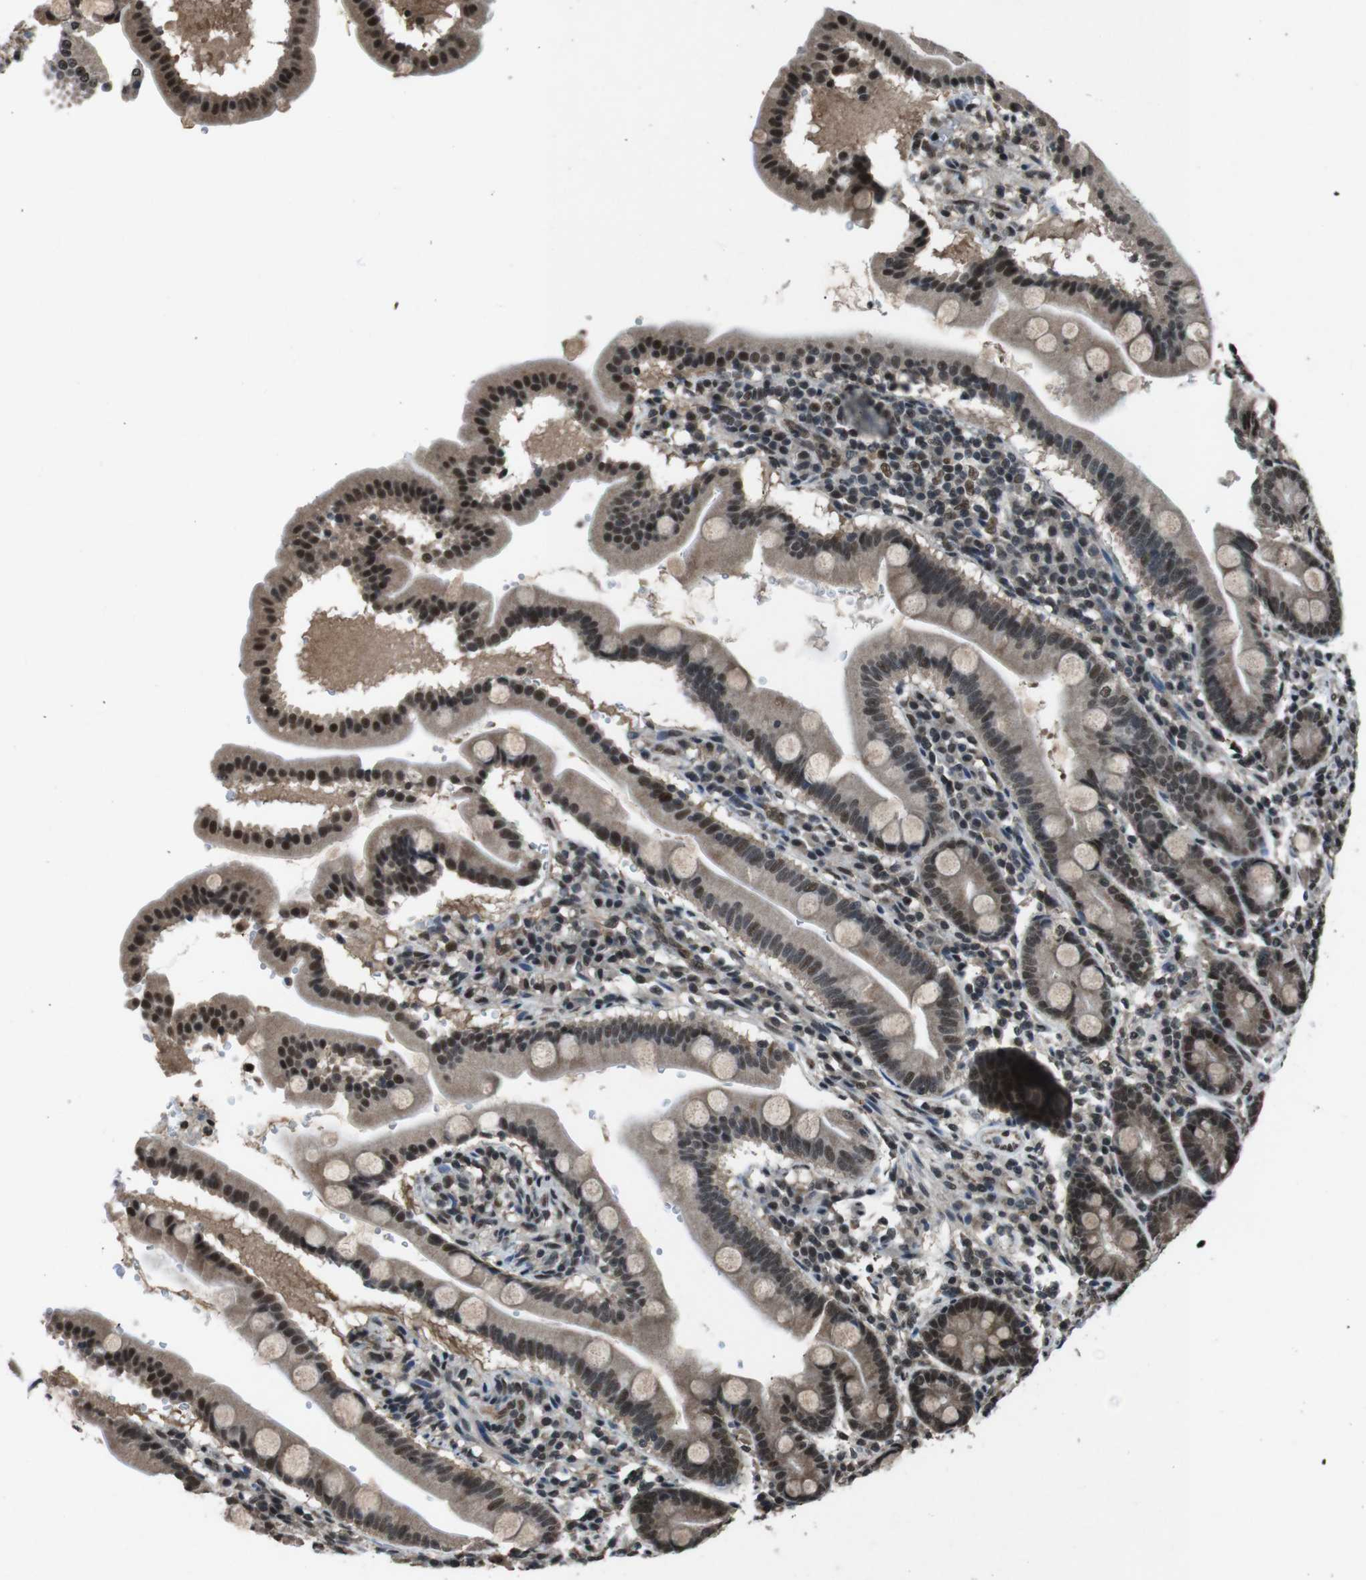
{"staining": {"intensity": "strong", "quantity": ">75%", "location": "cytoplasmic/membranous,nuclear"}, "tissue": "duodenum", "cell_type": "Glandular cells", "image_type": "normal", "snomed": [{"axis": "morphology", "description": "Normal tissue, NOS"}, {"axis": "topography", "description": "Duodenum"}], "caption": "Protein analysis of benign duodenum demonstrates strong cytoplasmic/membranous,nuclear staining in approximately >75% of glandular cells. The staining is performed using DAB (3,3'-diaminobenzidine) brown chromogen to label protein expression. The nuclei are counter-stained blue using hematoxylin.", "gene": "NR4A2", "patient": {"sex": "male", "age": 50}}